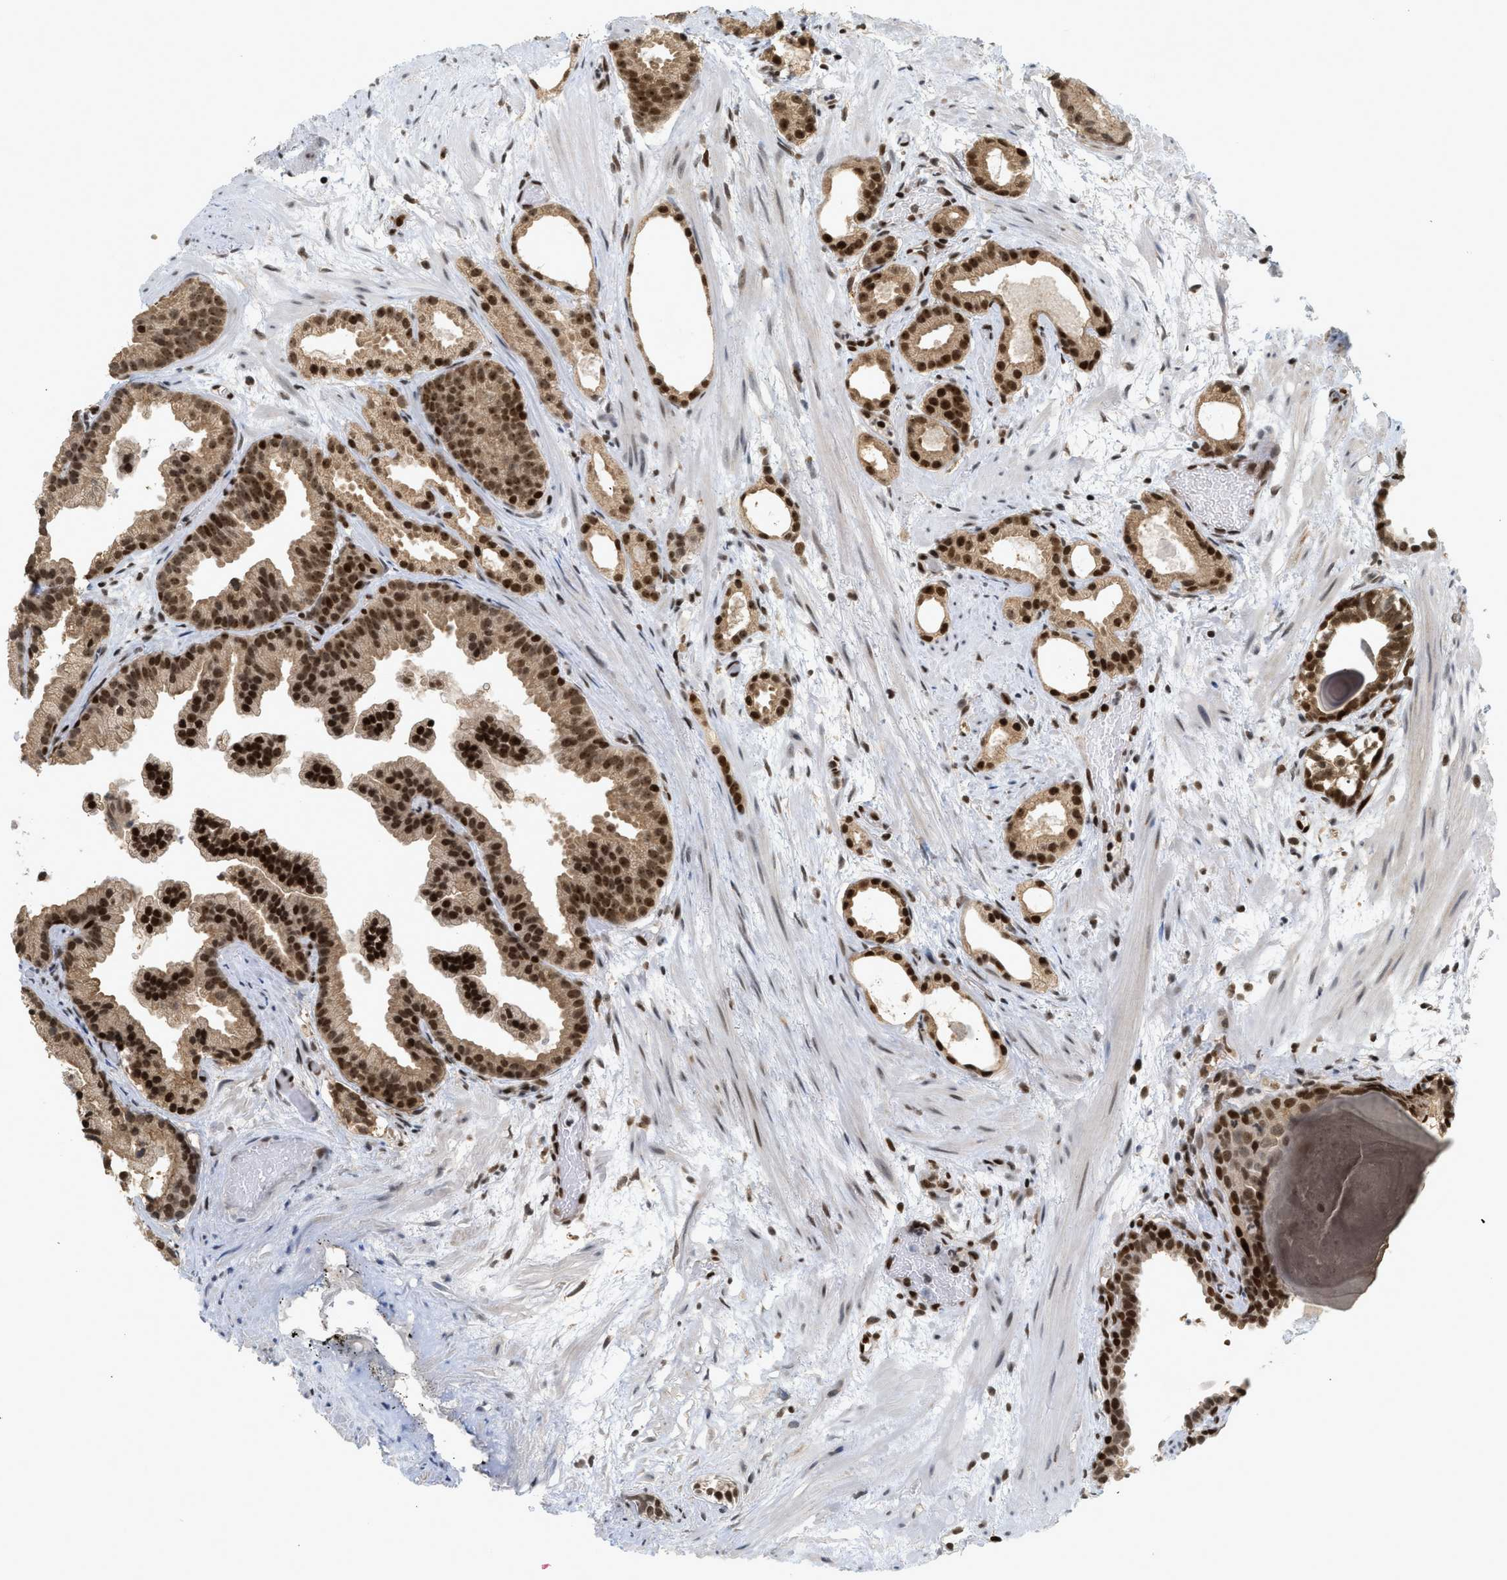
{"staining": {"intensity": "strong", "quantity": ">75%", "location": "cytoplasmic/membranous,nuclear"}, "tissue": "prostate cancer", "cell_type": "Tumor cells", "image_type": "cancer", "snomed": [{"axis": "morphology", "description": "Adenocarcinoma, Low grade"}, {"axis": "topography", "description": "Prostate"}], "caption": "The histopathology image displays a brown stain indicating the presence of a protein in the cytoplasmic/membranous and nuclear of tumor cells in prostate adenocarcinoma (low-grade). (DAB IHC with brightfield microscopy, high magnification).", "gene": "ZNF22", "patient": {"sex": "male", "age": 89}}